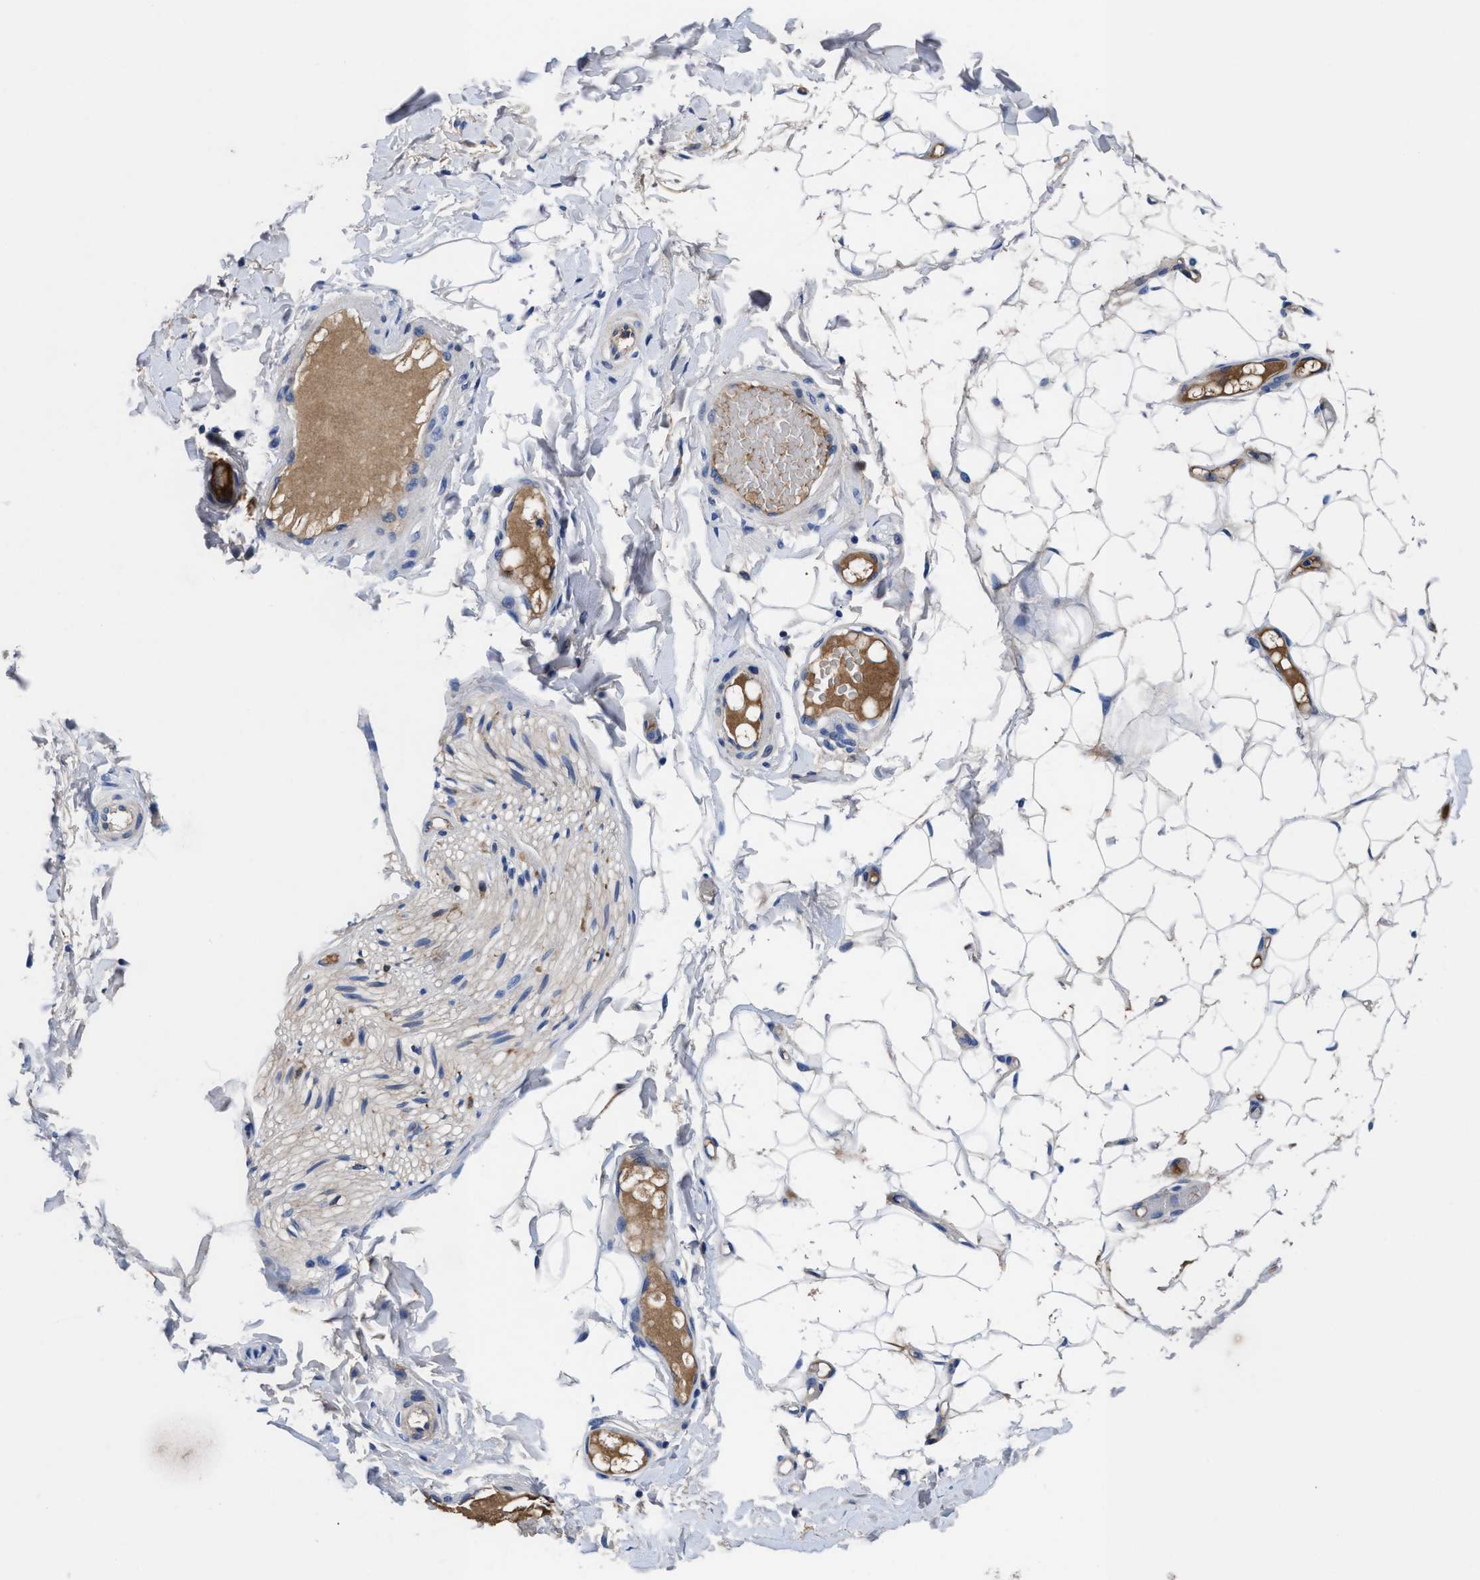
{"staining": {"intensity": "negative", "quantity": "none", "location": "none"}, "tissue": "adipose tissue", "cell_type": "Adipocytes", "image_type": "normal", "snomed": [{"axis": "morphology", "description": "Normal tissue, NOS"}, {"axis": "topography", "description": "Adipose tissue"}, {"axis": "topography", "description": "Vascular tissue"}, {"axis": "topography", "description": "Peripheral nerve tissue"}], "caption": "A high-resolution histopathology image shows immunohistochemistry (IHC) staining of benign adipose tissue, which displays no significant positivity in adipocytes. The staining is performed using DAB (3,3'-diaminobenzidine) brown chromogen with nuclei counter-stained in using hematoxylin.", "gene": "DHRS13", "patient": {"sex": "male", "age": 25}}